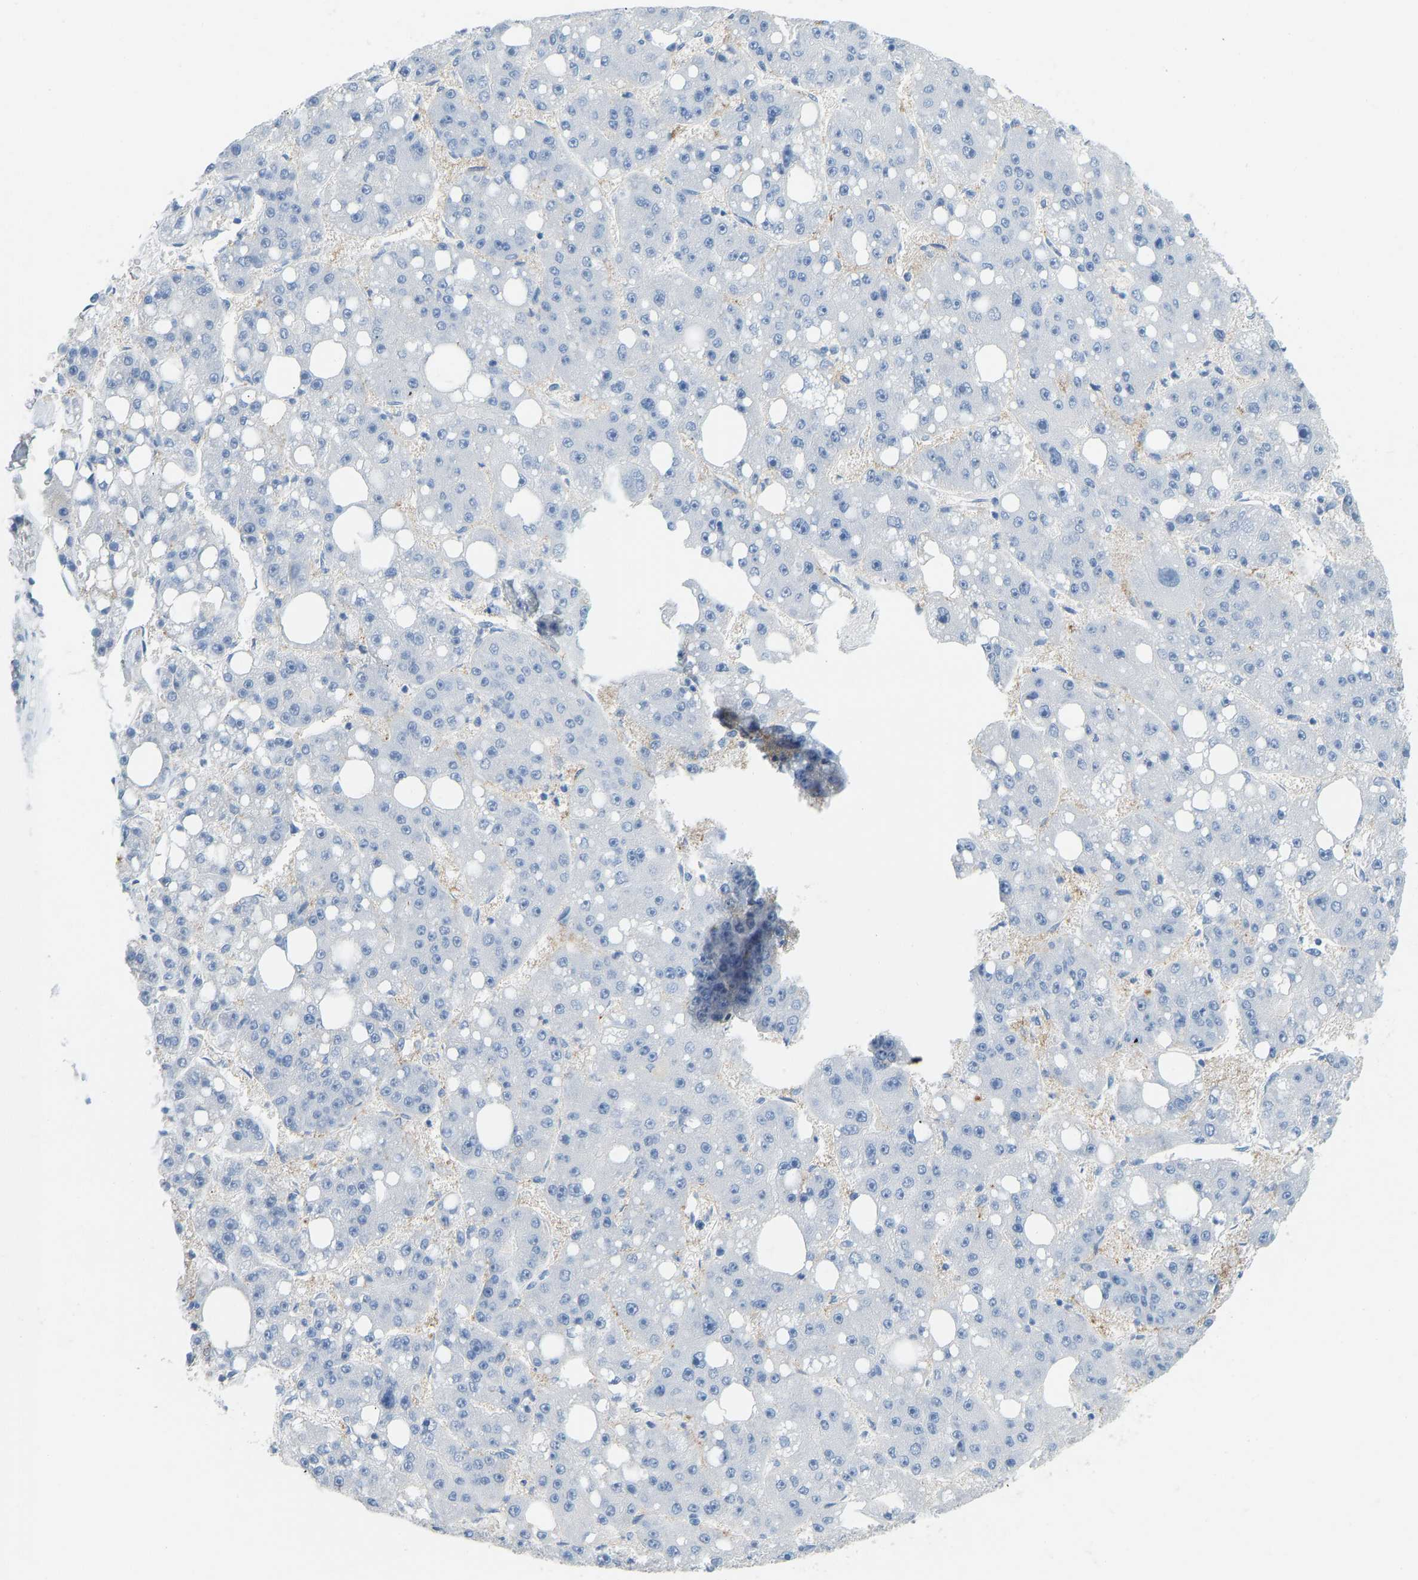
{"staining": {"intensity": "negative", "quantity": "none", "location": "none"}, "tissue": "liver cancer", "cell_type": "Tumor cells", "image_type": "cancer", "snomed": [{"axis": "morphology", "description": "Carcinoma, Hepatocellular, NOS"}, {"axis": "topography", "description": "Liver"}], "caption": "The photomicrograph exhibits no significant expression in tumor cells of liver cancer.", "gene": "ATP1A1", "patient": {"sex": "female", "age": 61}}